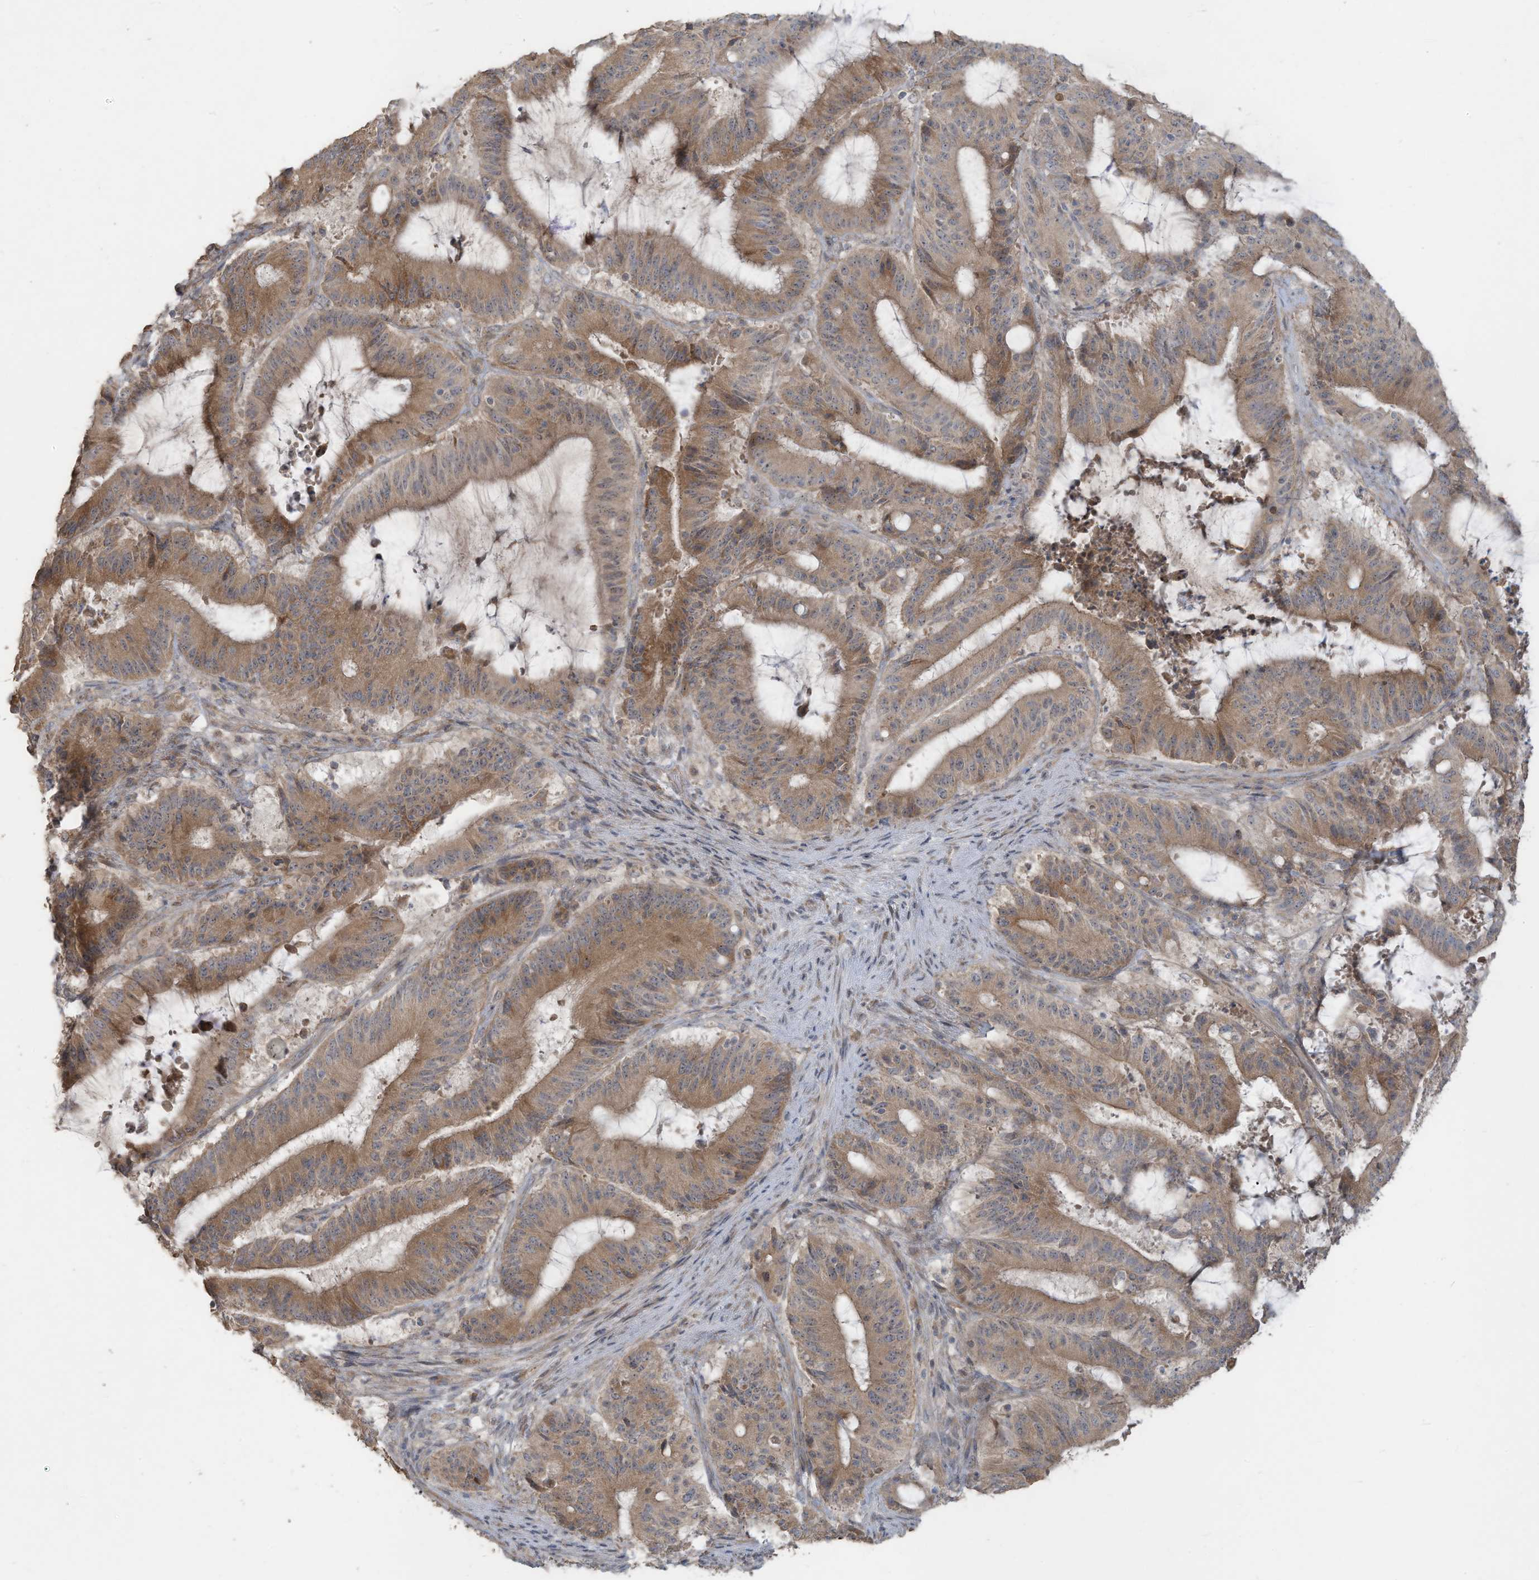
{"staining": {"intensity": "moderate", "quantity": ">75%", "location": "cytoplasmic/membranous"}, "tissue": "liver cancer", "cell_type": "Tumor cells", "image_type": "cancer", "snomed": [{"axis": "morphology", "description": "Normal tissue, NOS"}, {"axis": "morphology", "description": "Cholangiocarcinoma"}, {"axis": "topography", "description": "Liver"}, {"axis": "topography", "description": "Peripheral nerve tissue"}], "caption": "Moderate cytoplasmic/membranous positivity for a protein is appreciated in approximately >75% of tumor cells of liver cancer (cholangiocarcinoma) using immunohistochemistry.", "gene": "MAGIX", "patient": {"sex": "female", "age": 73}}